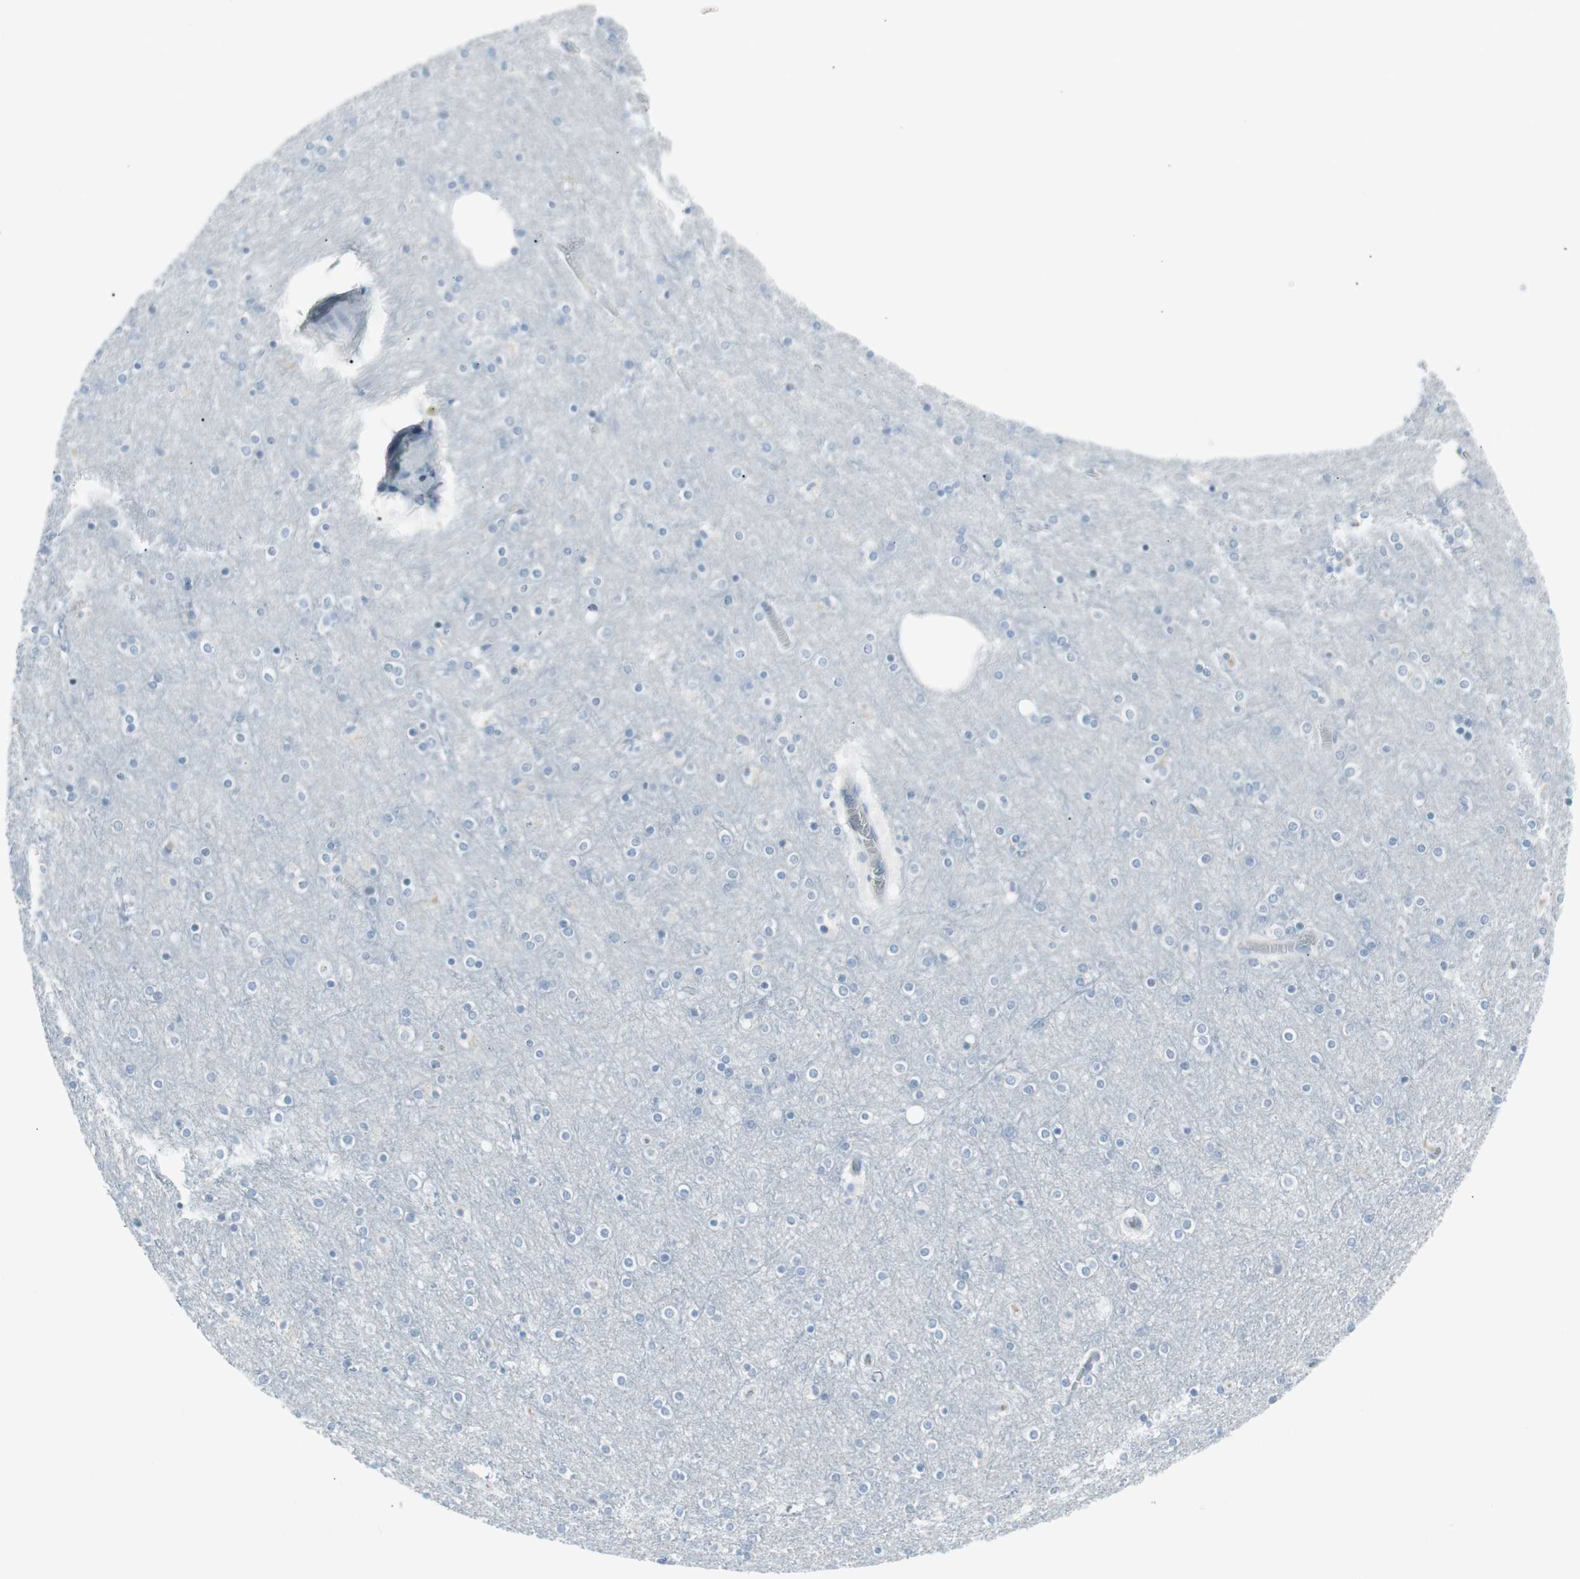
{"staining": {"intensity": "negative", "quantity": "none", "location": "none"}, "tissue": "cerebral cortex", "cell_type": "Endothelial cells", "image_type": "normal", "snomed": [{"axis": "morphology", "description": "Normal tissue, NOS"}, {"axis": "topography", "description": "Cerebral cortex"}], "caption": "There is no significant expression in endothelial cells of cerebral cortex. The staining was performed using DAB to visualize the protein expression in brown, while the nuclei were stained in blue with hematoxylin (Magnification: 20x).", "gene": "AGR2", "patient": {"sex": "female", "age": 54}}